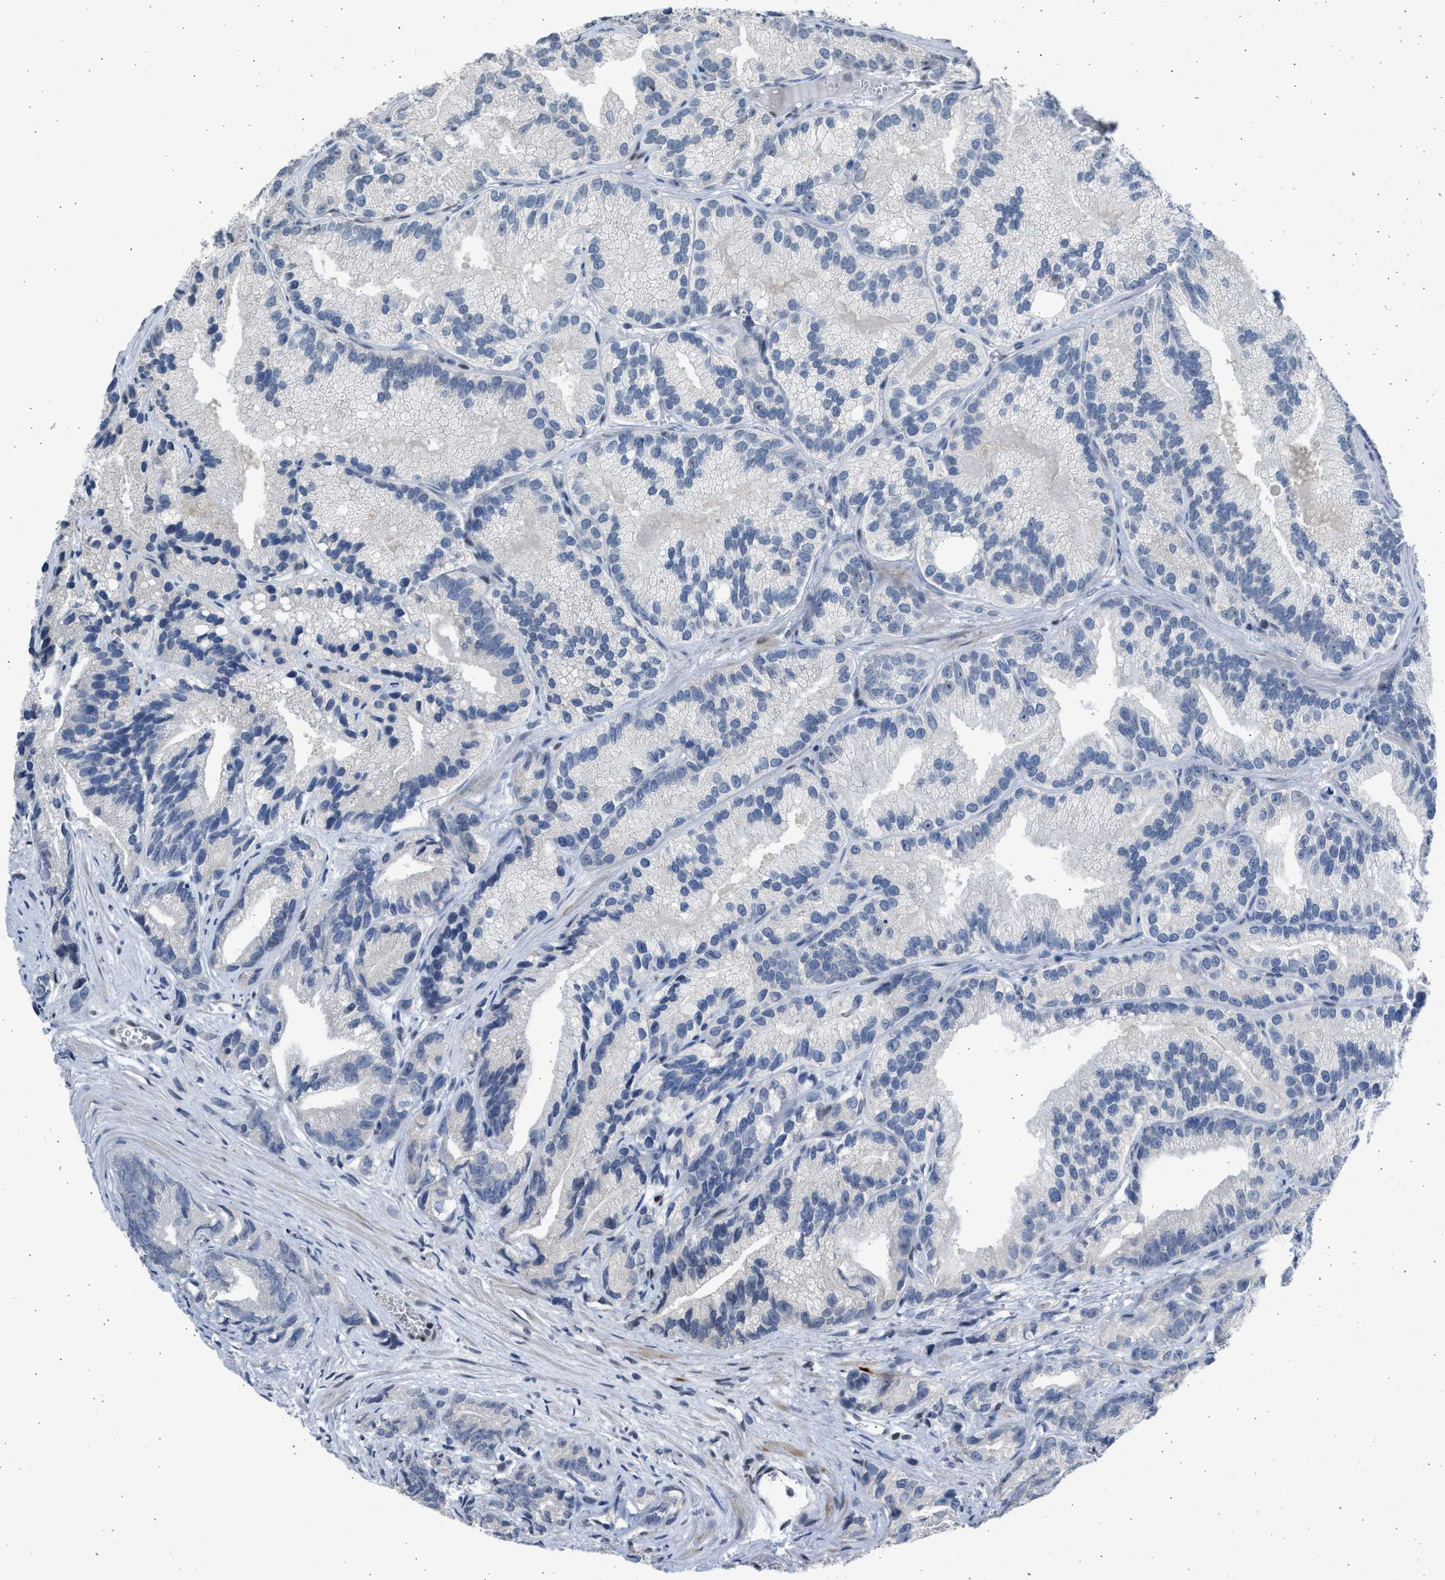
{"staining": {"intensity": "negative", "quantity": "none", "location": "none"}, "tissue": "prostate cancer", "cell_type": "Tumor cells", "image_type": "cancer", "snomed": [{"axis": "morphology", "description": "Adenocarcinoma, Low grade"}, {"axis": "topography", "description": "Prostate"}], "caption": "DAB immunohistochemical staining of prostate cancer (adenocarcinoma (low-grade)) exhibits no significant staining in tumor cells.", "gene": "HMGN3", "patient": {"sex": "male", "age": 89}}